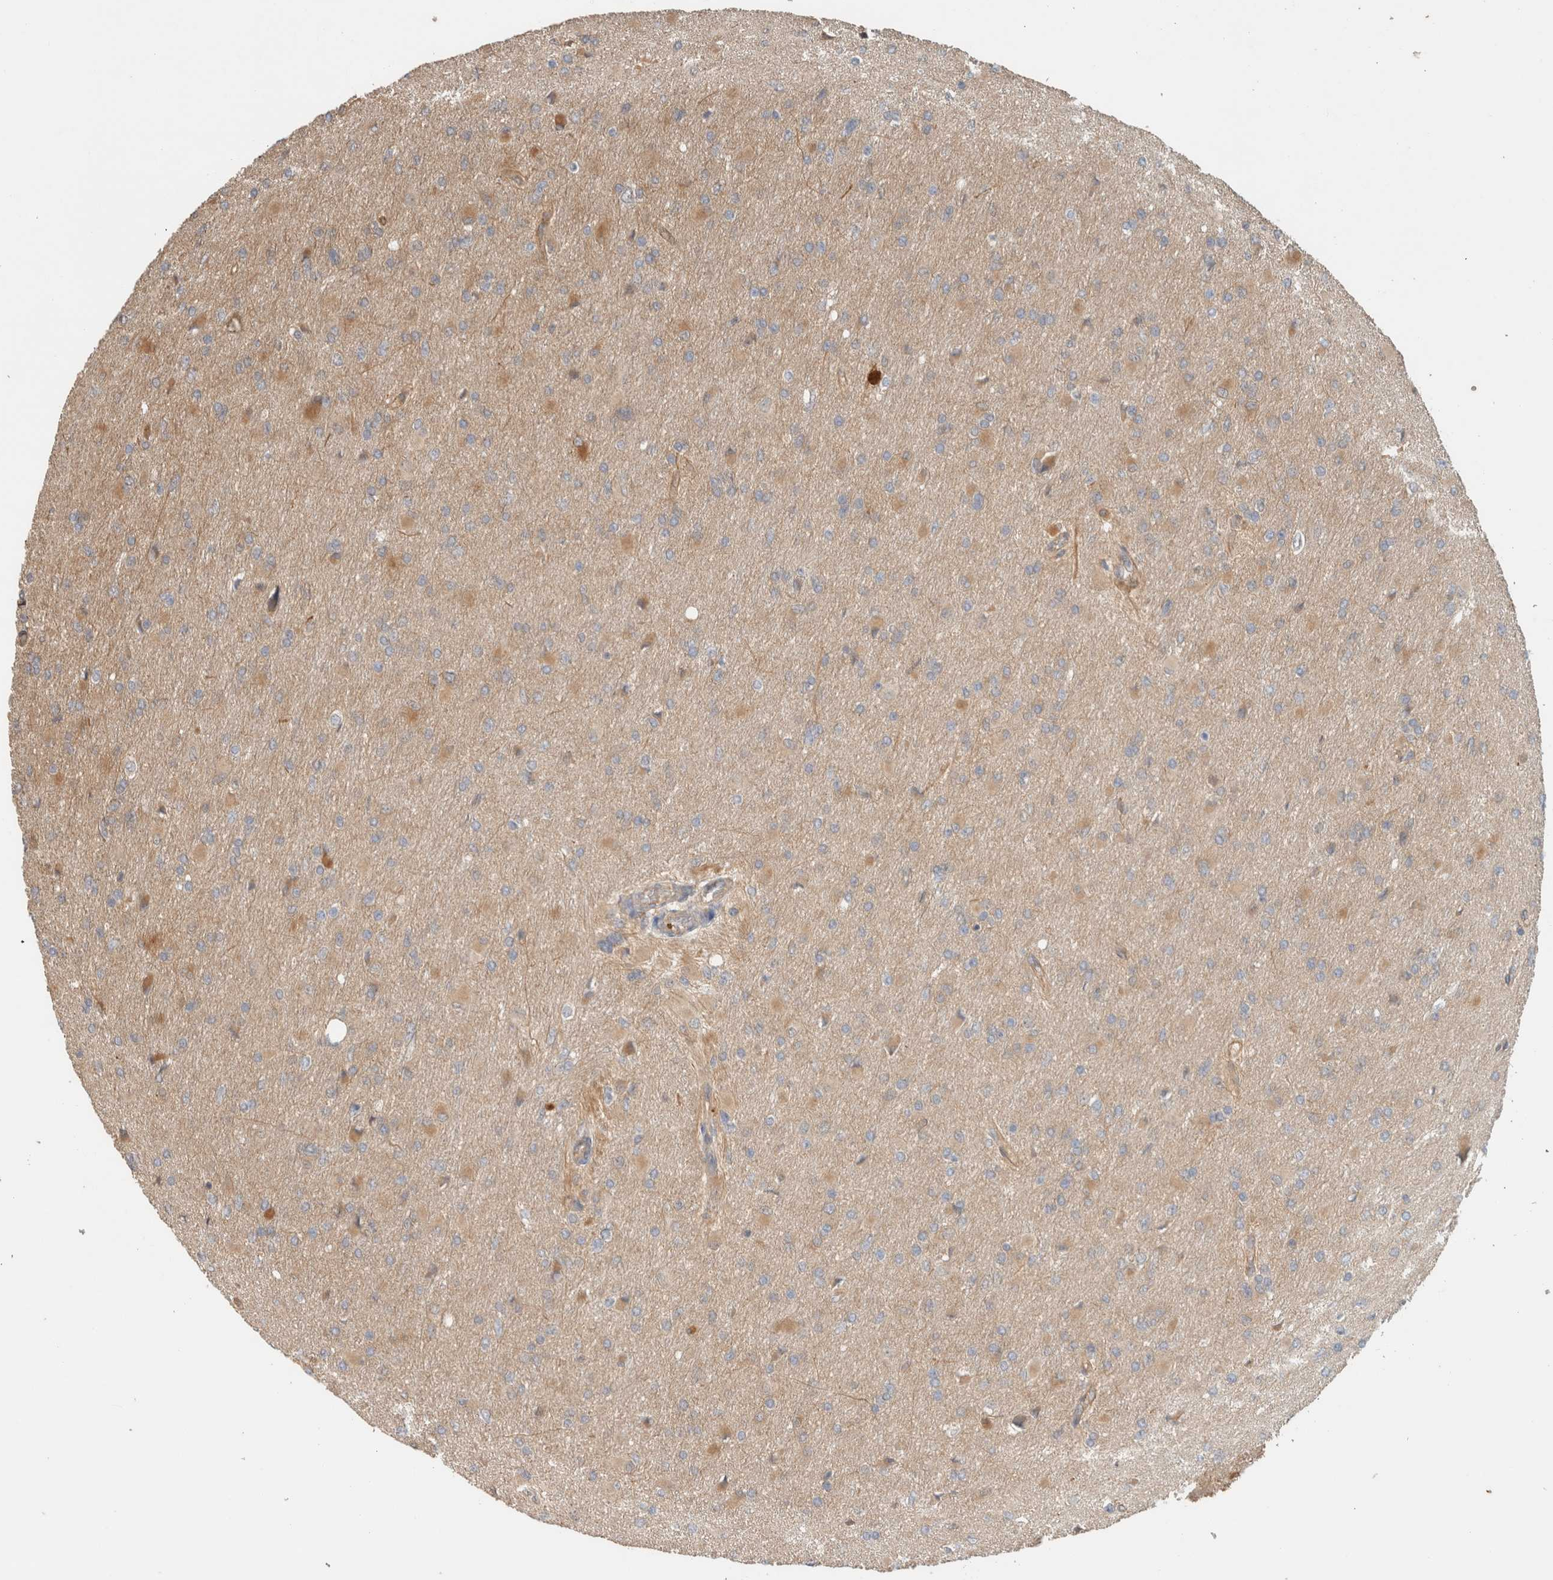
{"staining": {"intensity": "moderate", "quantity": ">75%", "location": "cytoplasmic/membranous"}, "tissue": "glioma", "cell_type": "Tumor cells", "image_type": "cancer", "snomed": [{"axis": "morphology", "description": "Glioma, malignant, High grade"}, {"axis": "topography", "description": "Cerebral cortex"}], "caption": "This micrograph exhibits IHC staining of human glioma, with medium moderate cytoplasmic/membranous positivity in approximately >75% of tumor cells.", "gene": "OTUD6B", "patient": {"sex": "female", "age": 36}}